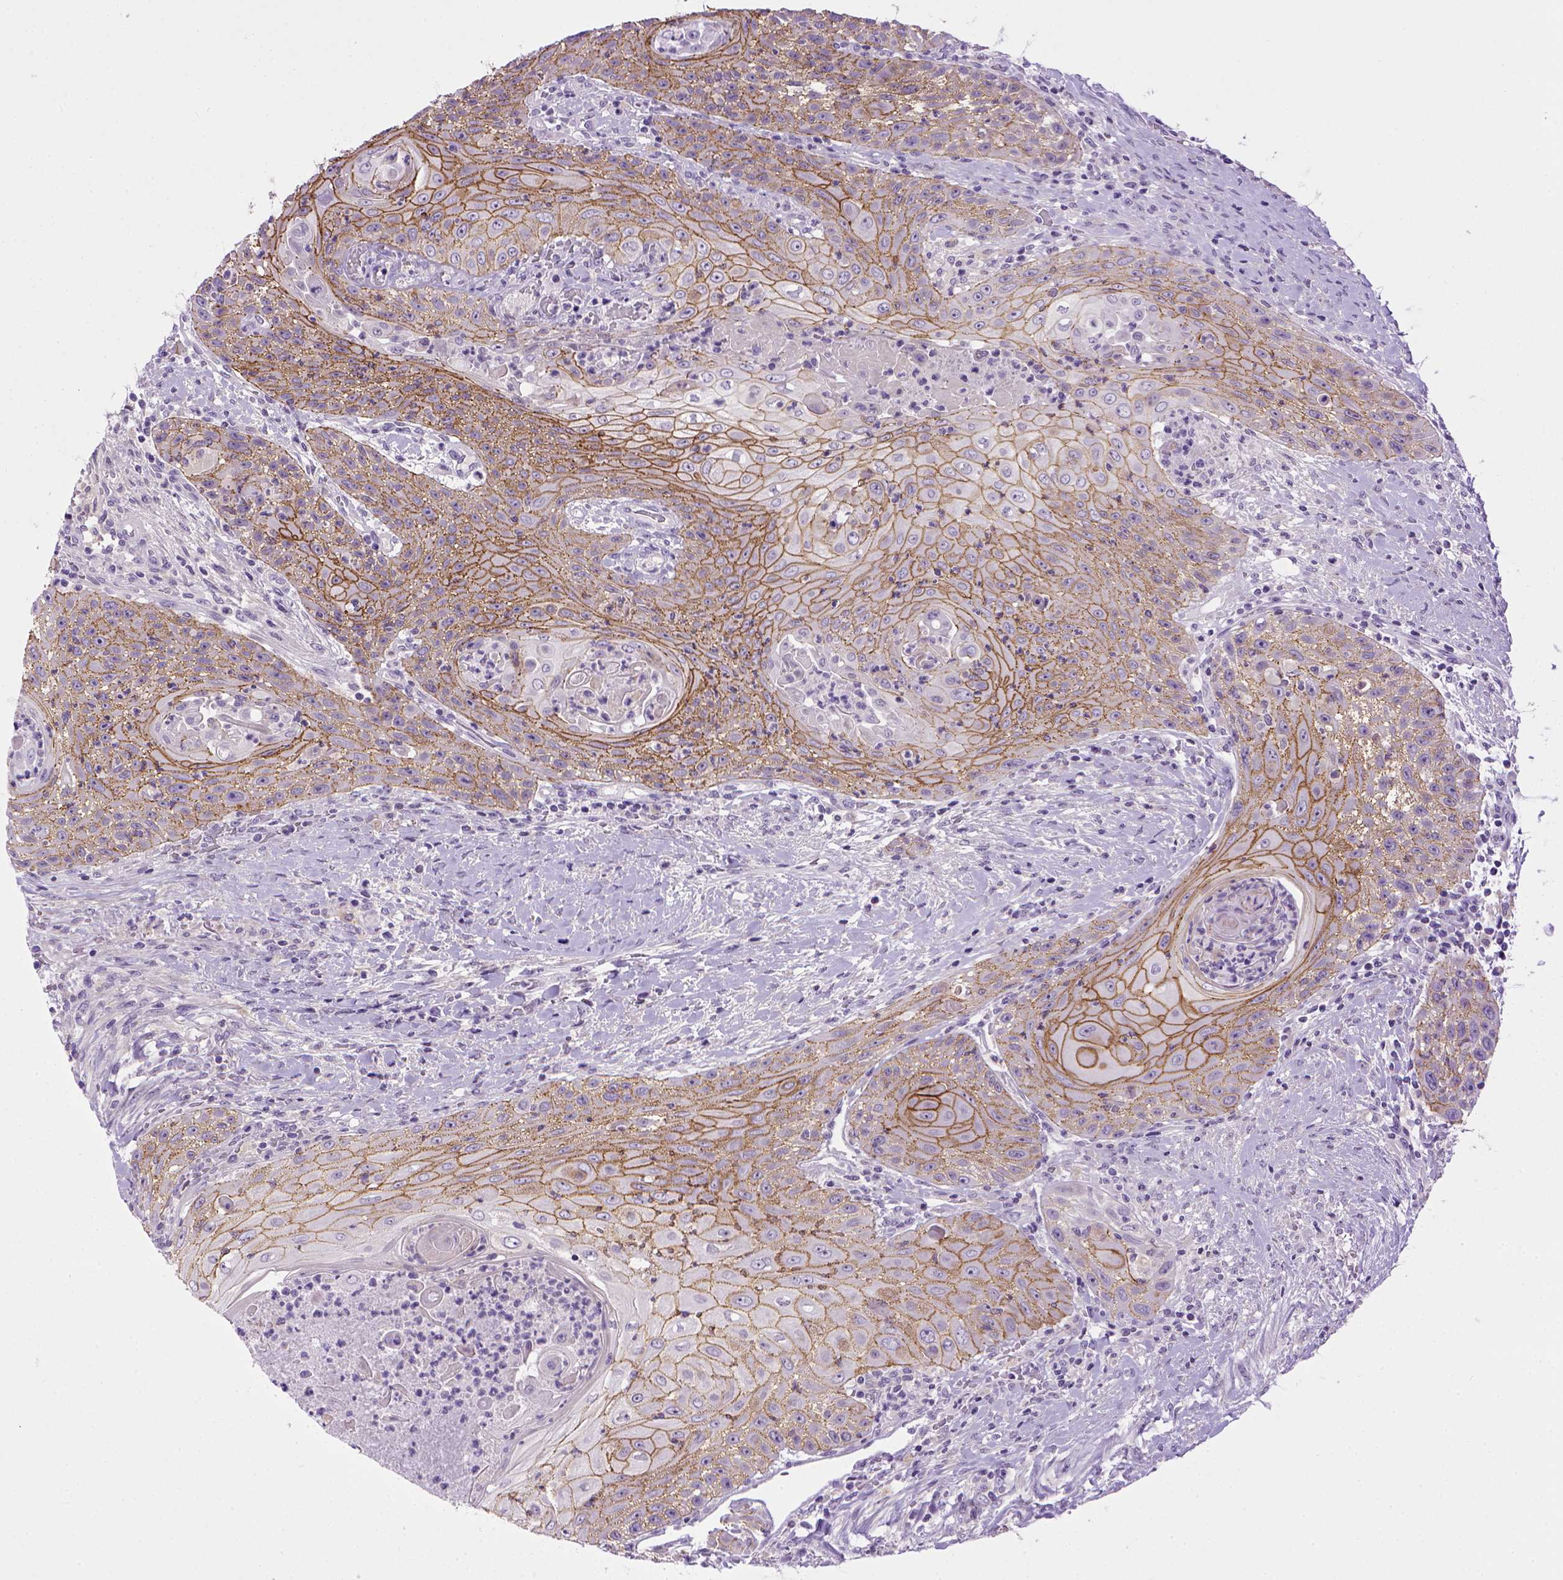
{"staining": {"intensity": "moderate", "quantity": ">75%", "location": "cytoplasmic/membranous"}, "tissue": "head and neck cancer", "cell_type": "Tumor cells", "image_type": "cancer", "snomed": [{"axis": "morphology", "description": "Squamous cell carcinoma, NOS"}, {"axis": "topography", "description": "Head-Neck"}], "caption": "Immunohistochemistry (IHC) of head and neck squamous cell carcinoma demonstrates medium levels of moderate cytoplasmic/membranous staining in approximately >75% of tumor cells.", "gene": "CDH1", "patient": {"sex": "male", "age": 69}}